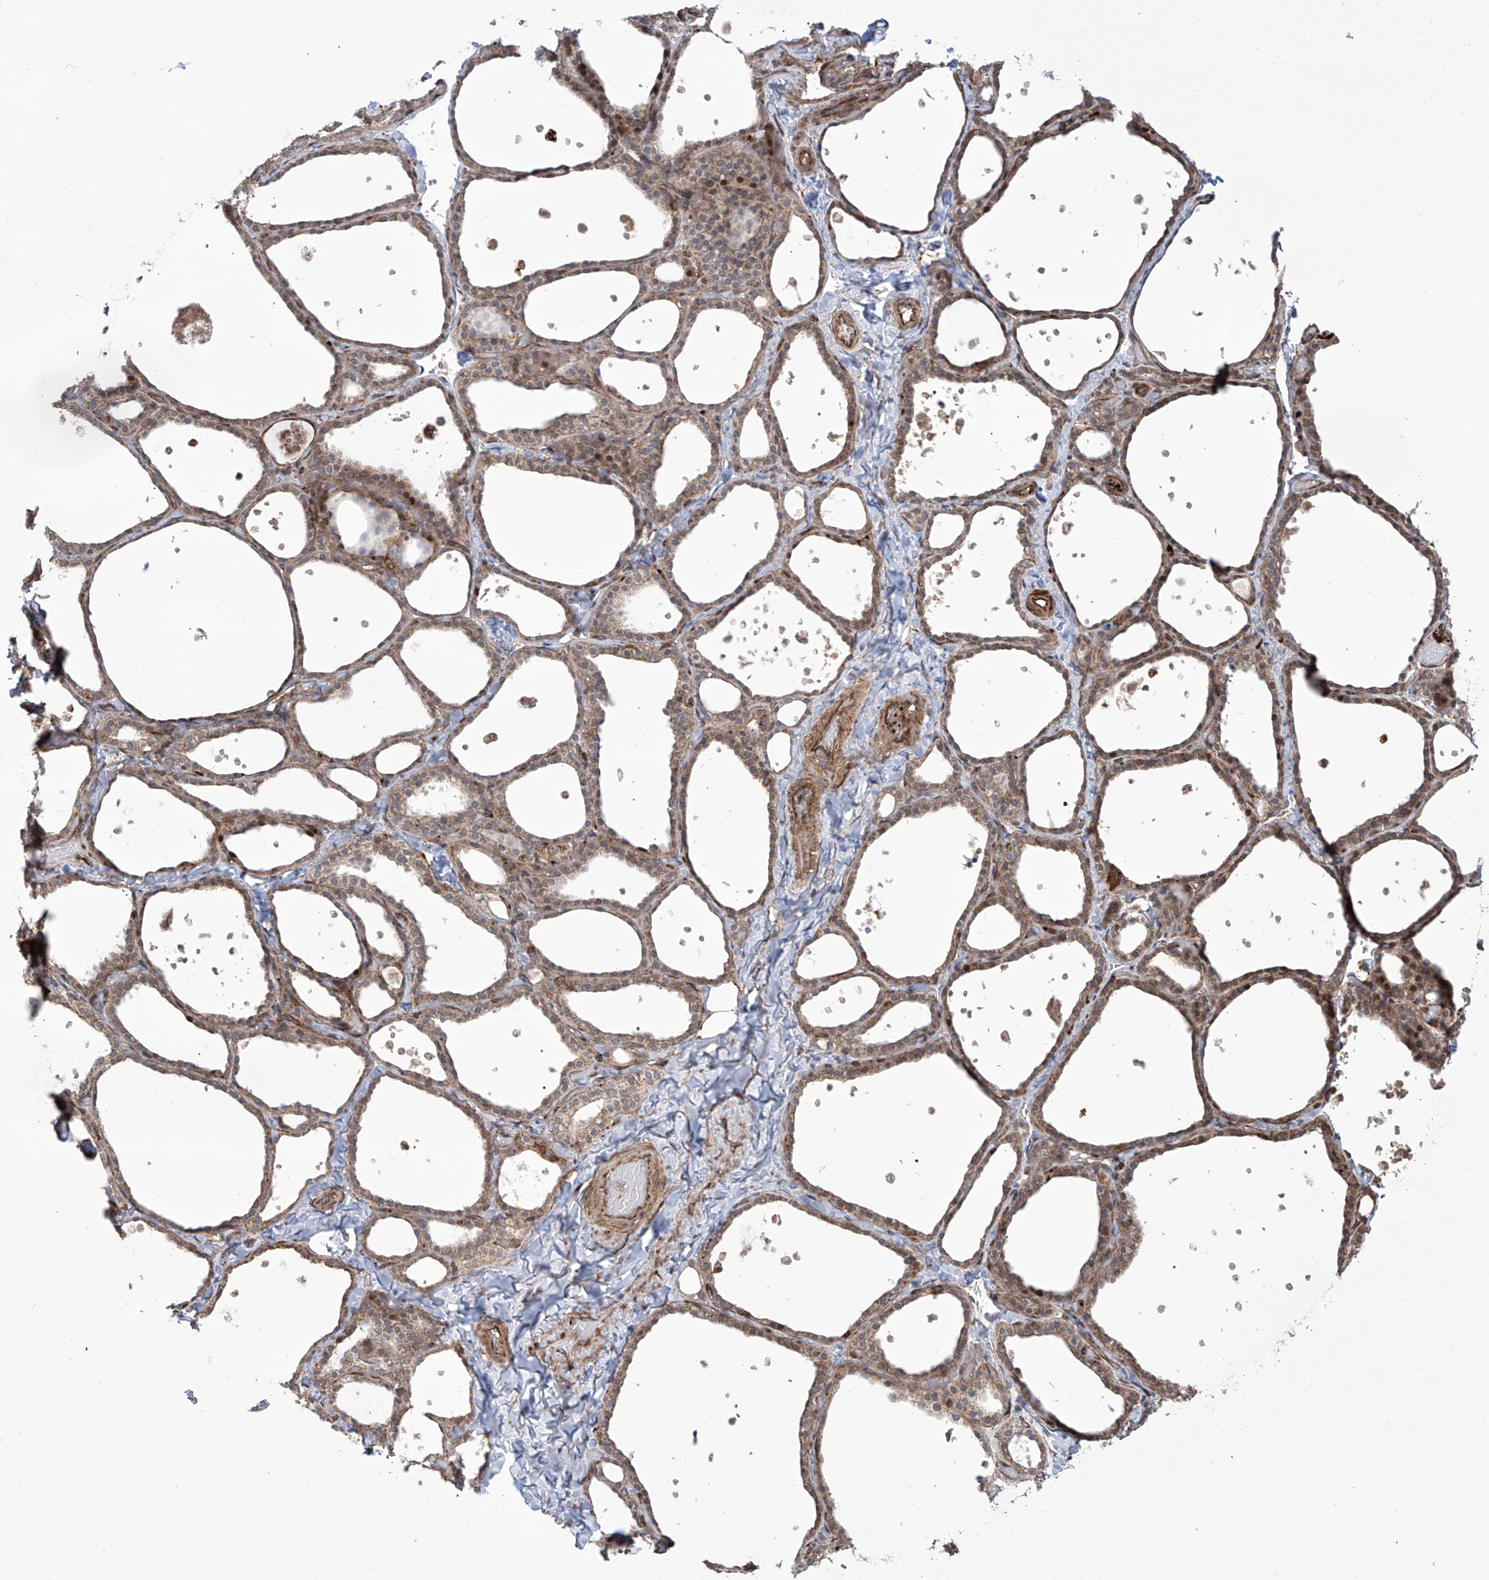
{"staining": {"intensity": "moderate", "quantity": ">75%", "location": "cytoplasmic/membranous"}, "tissue": "thyroid gland", "cell_type": "Glandular cells", "image_type": "normal", "snomed": [{"axis": "morphology", "description": "Normal tissue, NOS"}, {"axis": "topography", "description": "Thyroid gland"}], "caption": "Protein staining demonstrates moderate cytoplasmic/membranous staining in approximately >75% of glandular cells in benign thyroid gland. (Stains: DAB (3,3'-diaminobenzidine) in brown, nuclei in blue, Microscopy: brightfield microscopy at high magnification).", "gene": "APAF1", "patient": {"sex": "female", "age": 44}}